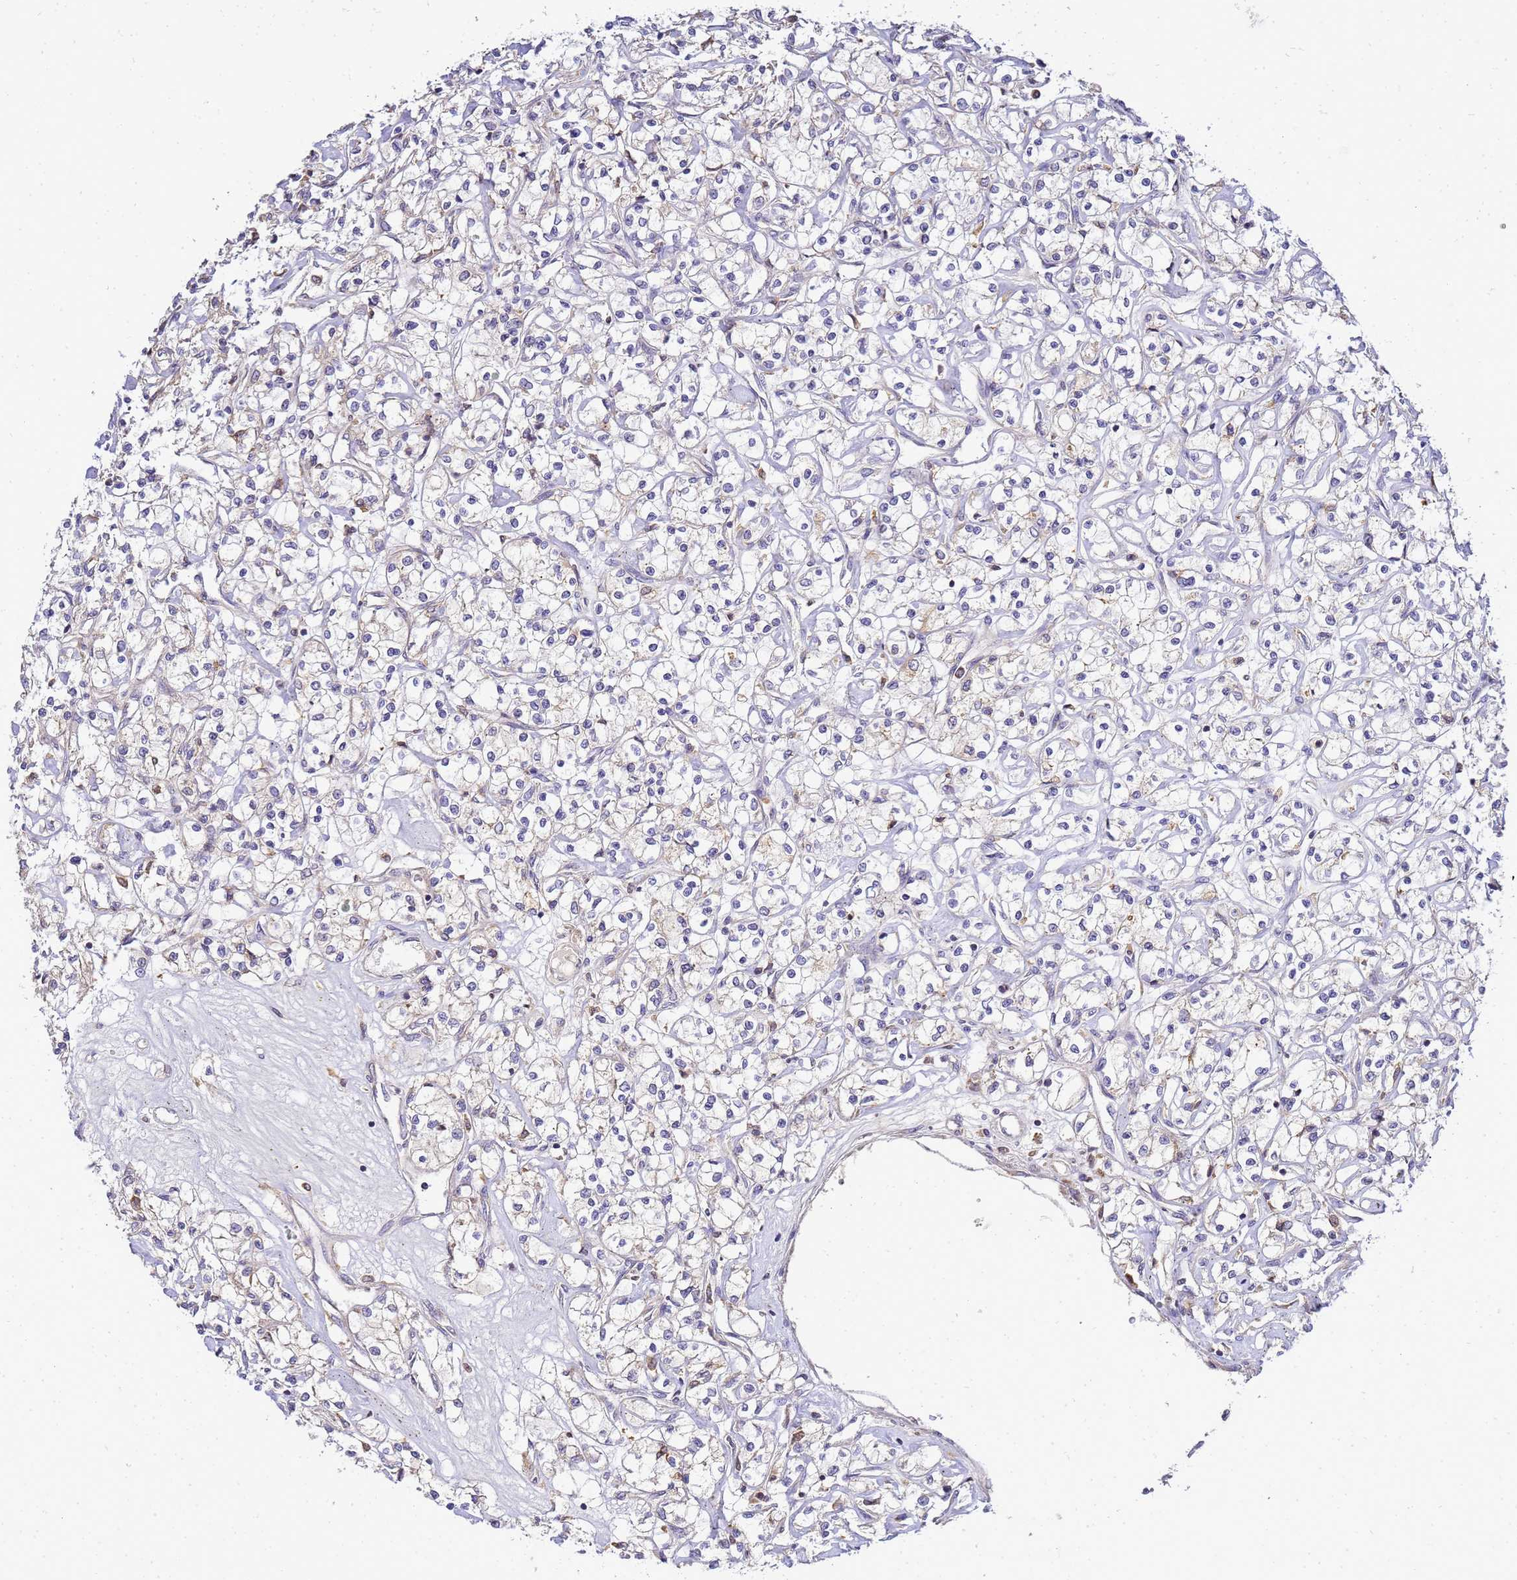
{"staining": {"intensity": "weak", "quantity": "25%-75%", "location": "cytoplasmic/membranous"}, "tissue": "renal cancer", "cell_type": "Tumor cells", "image_type": "cancer", "snomed": [{"axis": "morphology", "description": "Adenocarcinoma, NOS"}, {"axis": "topography", "description": "Kidney"}], "caption": "Immunohistochemistry of human renal cancer shows low levels of weak cytoplasmic/membranous positivity in approximately 25%-75% of tumor cells.", "gene": "ADPGK", "patient": {"sex": "female", "age": 59}}